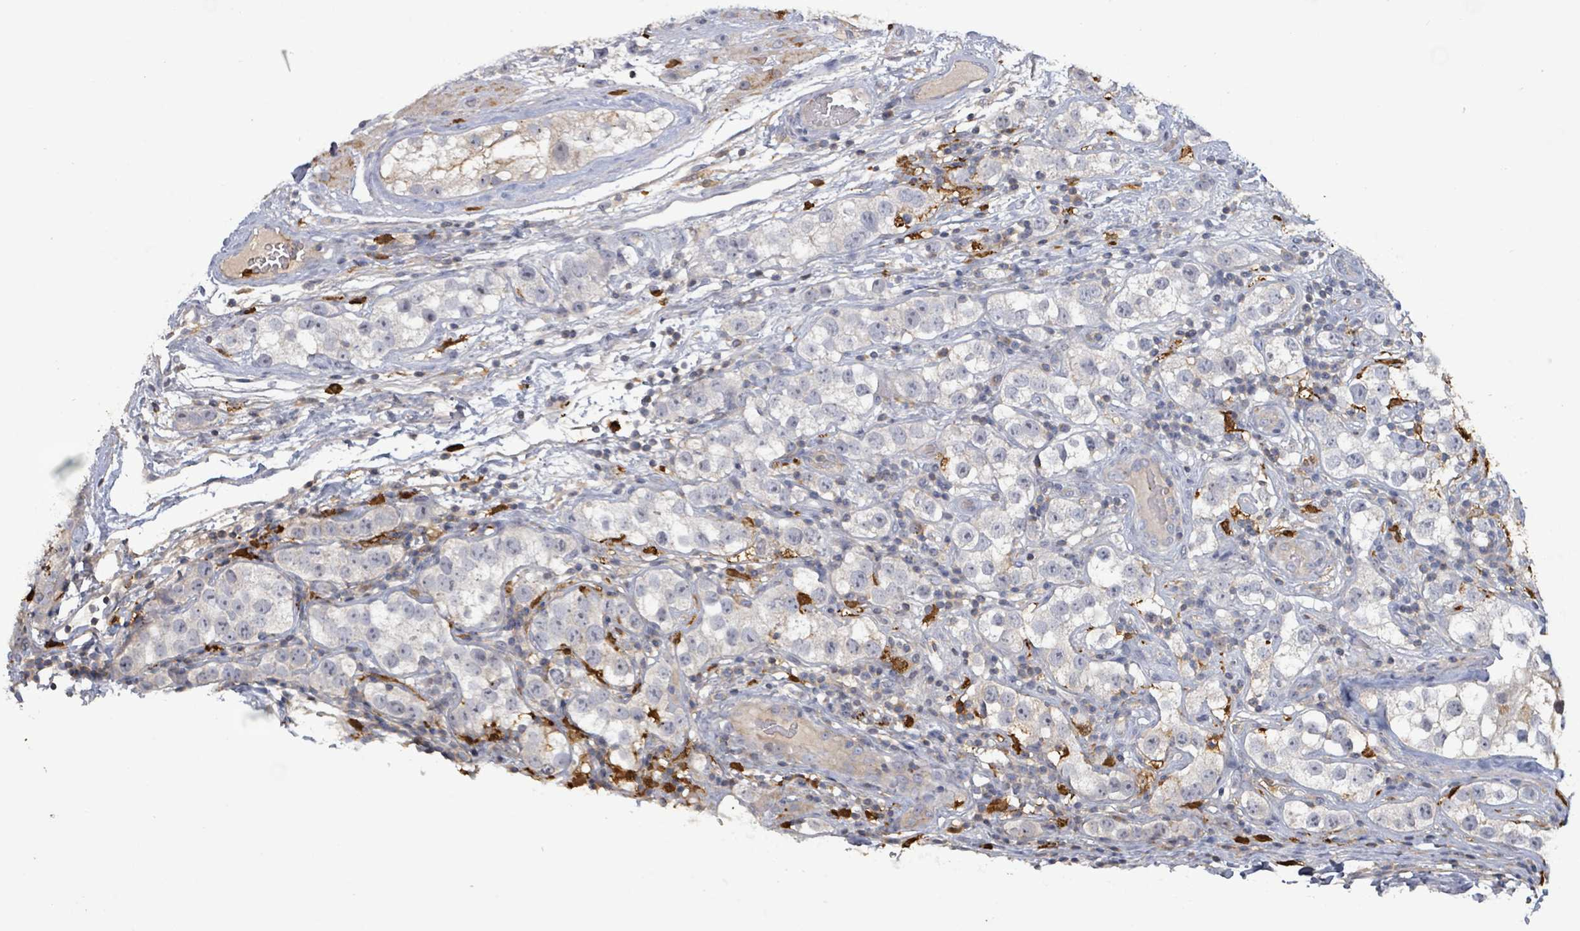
{"staining": {"intensity": "negative", "quantity": "none", "location": "none"}, "tissue": "testis cancer", "cell_type": "Tumor cells", "image_type": "cancer", "snomed": [{"axis": "morphology", "description": "Seminoma, NOS"}, {"axis": "topography", "description": "Testis"}], "caption": "A high-resolution photomicrograph shows immunohistochemistry (IHC) staining of testis seminoma, which displays no significant expression in tumor cells.", "gene": "FAM210A", "patient": {"sex": "male", "age": 28}}